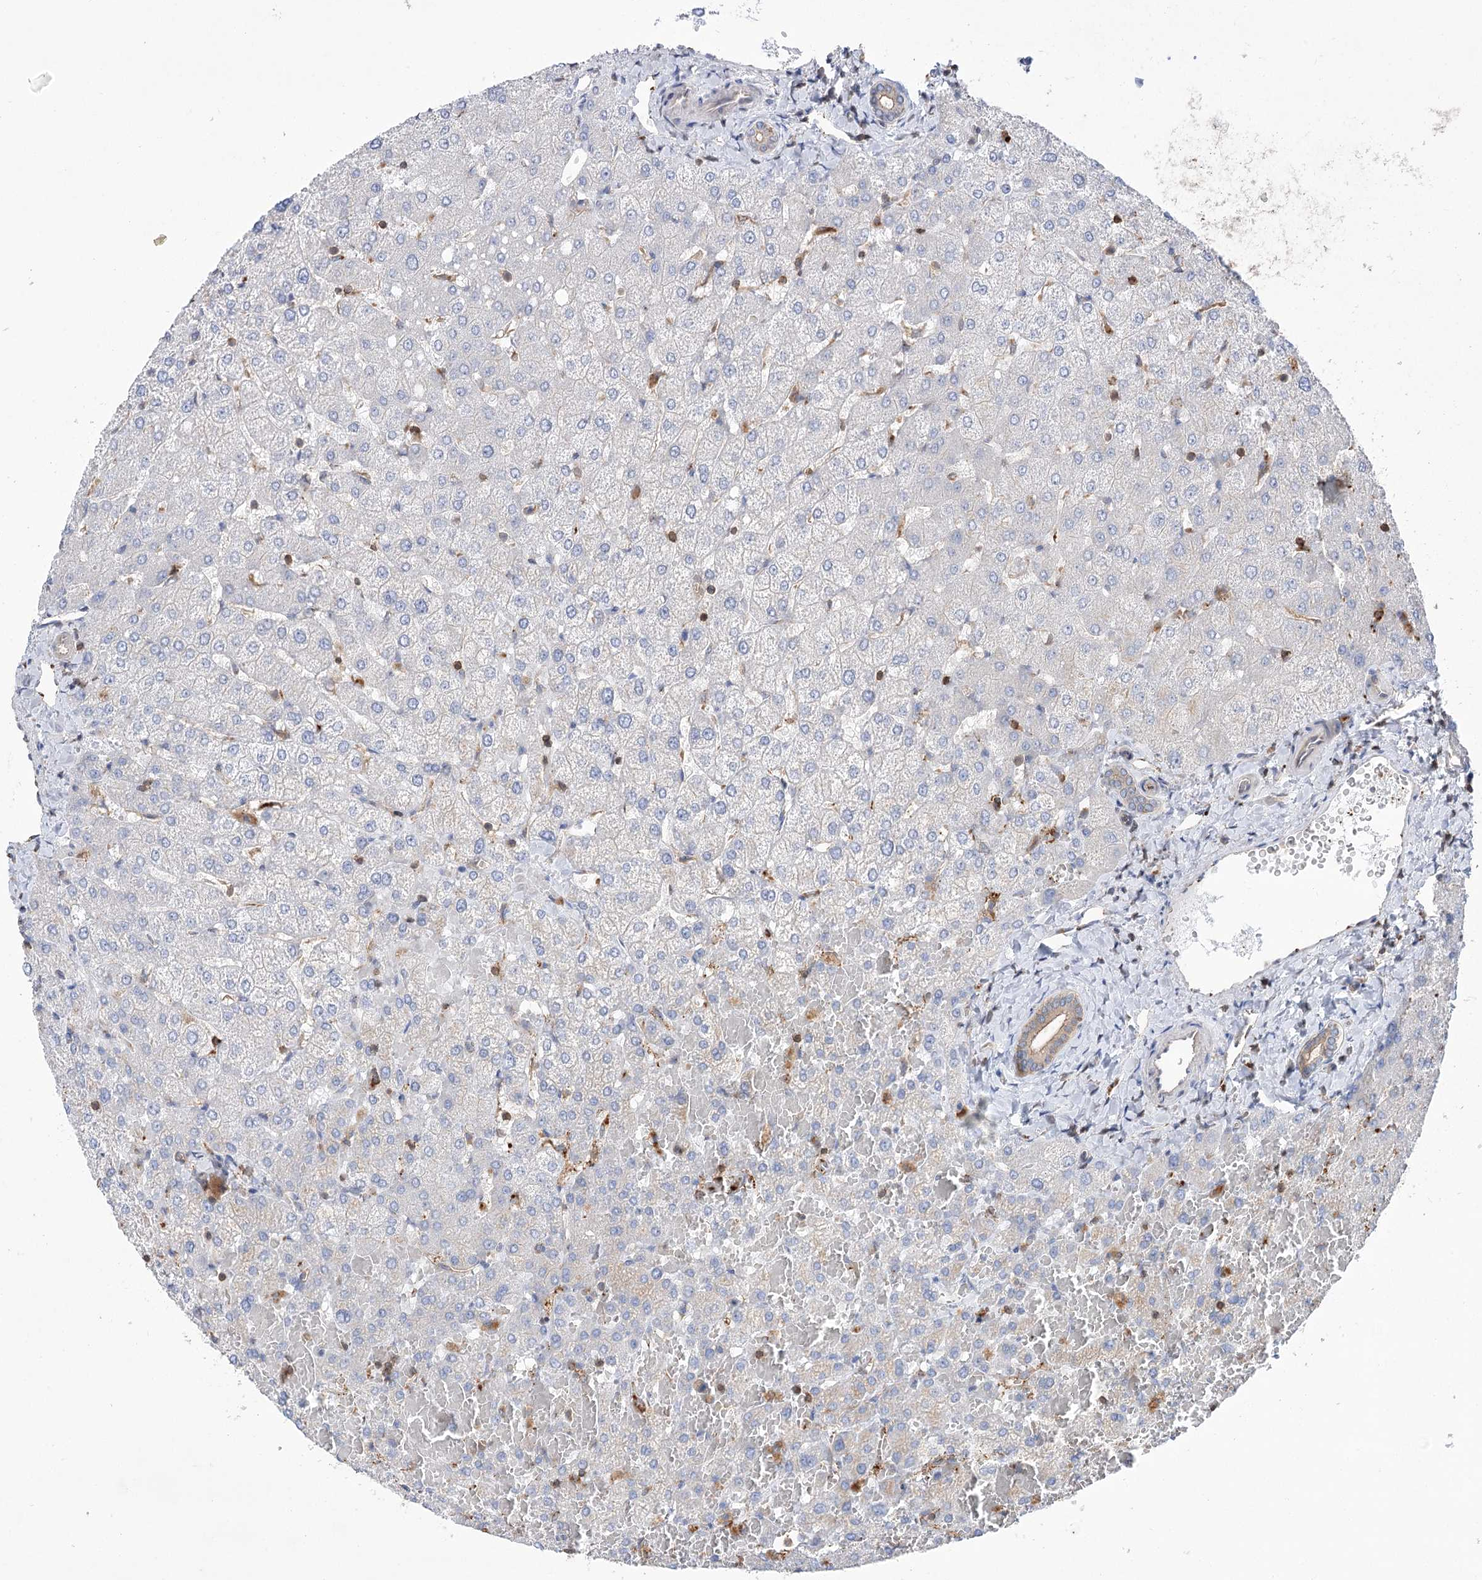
{"staining": {"intensity": "moderate", "quantity": "<25%", "location": "cytoplasmic/membranous"}, "tissue": "liver", "cell_type": "Cholangiocytes", "image_type": "normal", "snomed": [{"axis": "morphology", "description": "Normal tissue, NOS"}, {"axis": "topography", "description": "Liver"}], "caption": "Moderate cytoplasmic/membranous expression for a protein is seen in about <25% of cholangiocytes of normal liver using immunohistochemistry (IHC).", "gene": "VPS37B", "patient": {"sex": "female", "age": 54}}